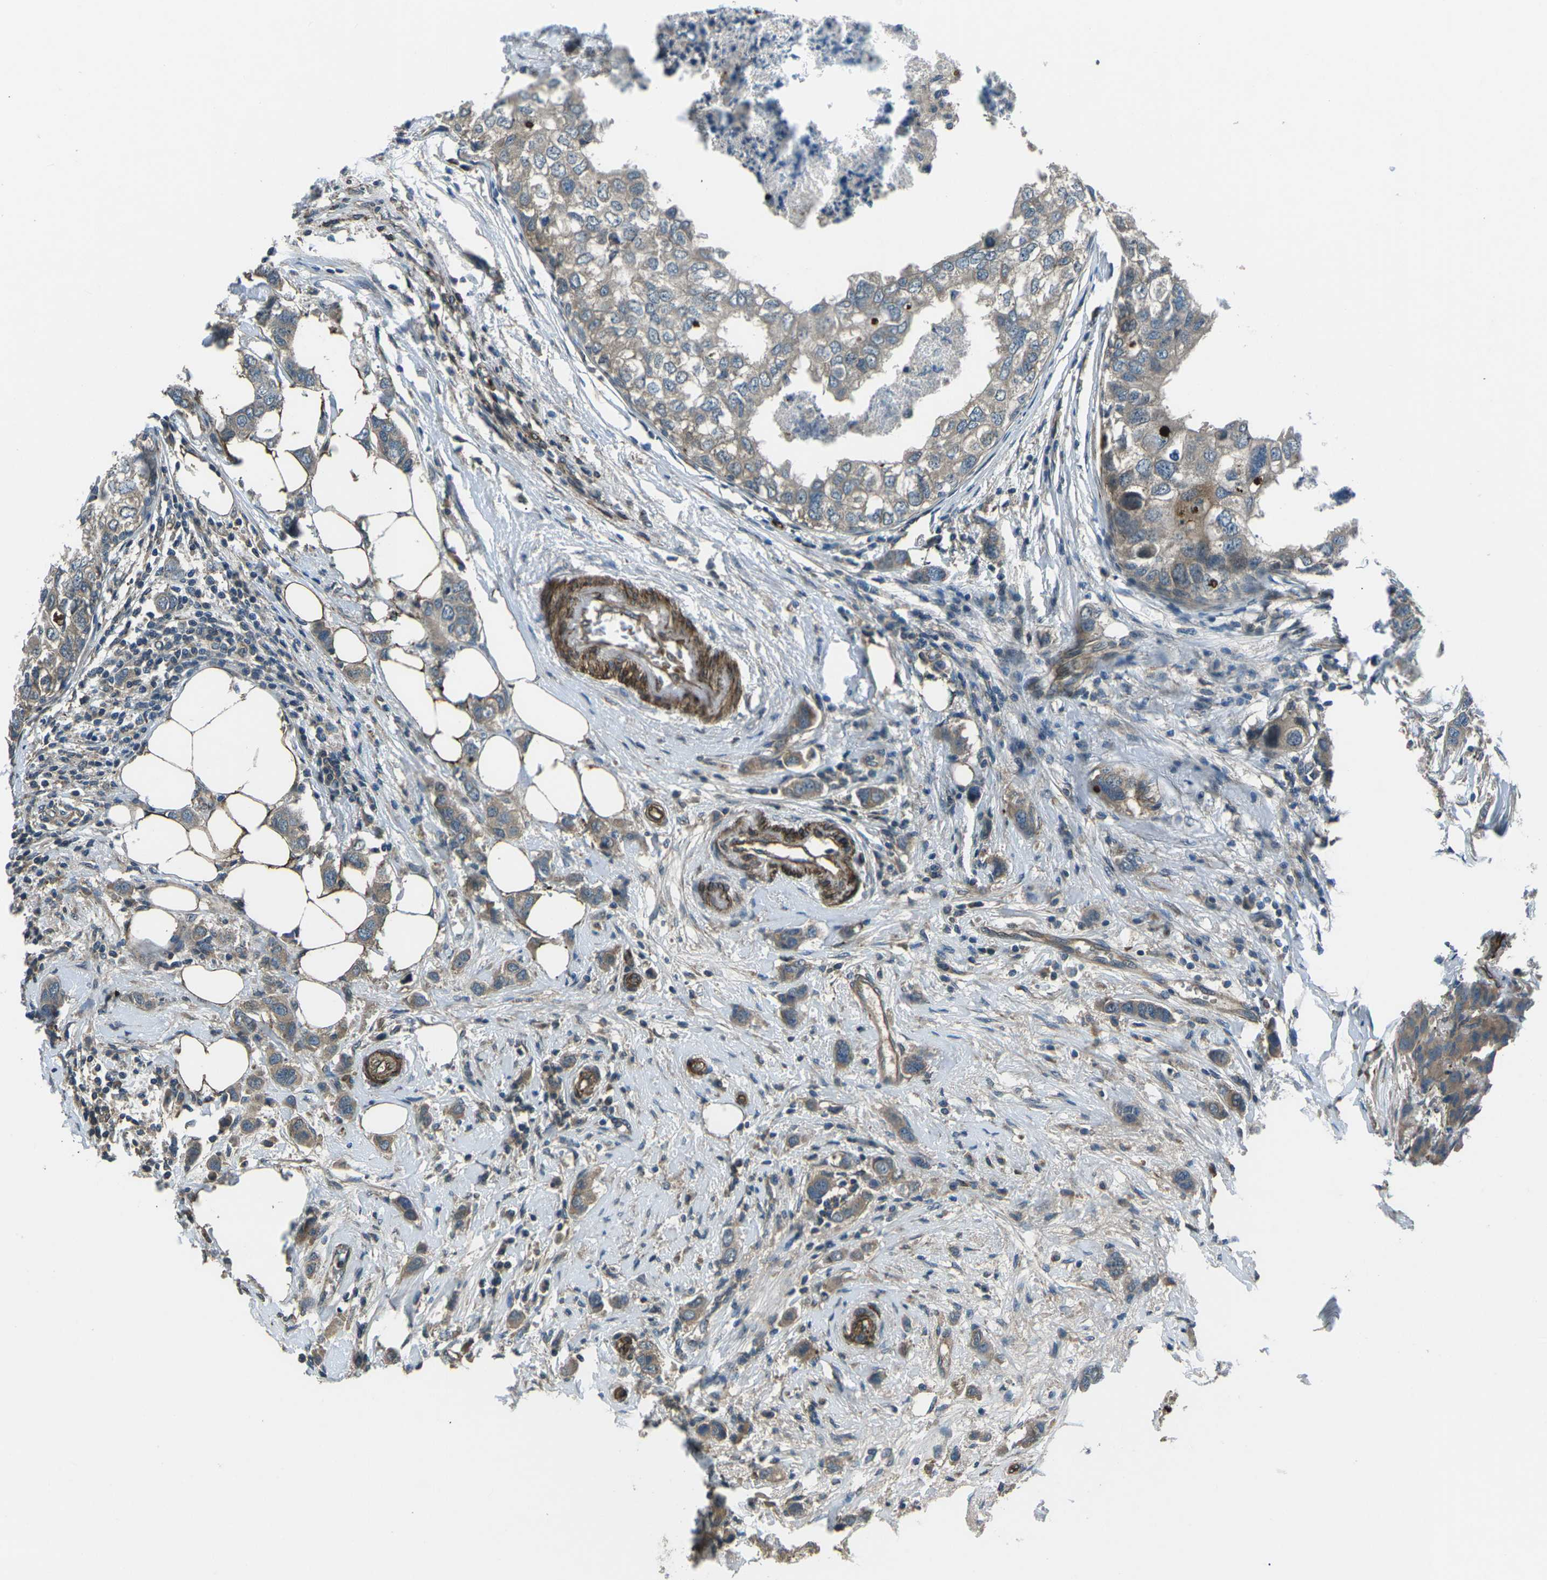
{"staining": {"intensity": "weak", "quantity": ">75%", "location": "cytoplasmic/membranous"}, "tissue": "breast cancer", "cell_type": "Tumor cells", "image_type": "cancer", "snomed": [{"axis": "morphology", "description": "Duct carcinoma"}, {"axis": "topography", "description": "Breast"}], "caption": "Breast invasive ductal carcinoma was stained to show a protein in brown. There is low levels of weak cytoplasmic/membranous expression in about >75% of tumor cells.", "gene": "AFAP1", "patient": {"sex": "female", "age": 50}}